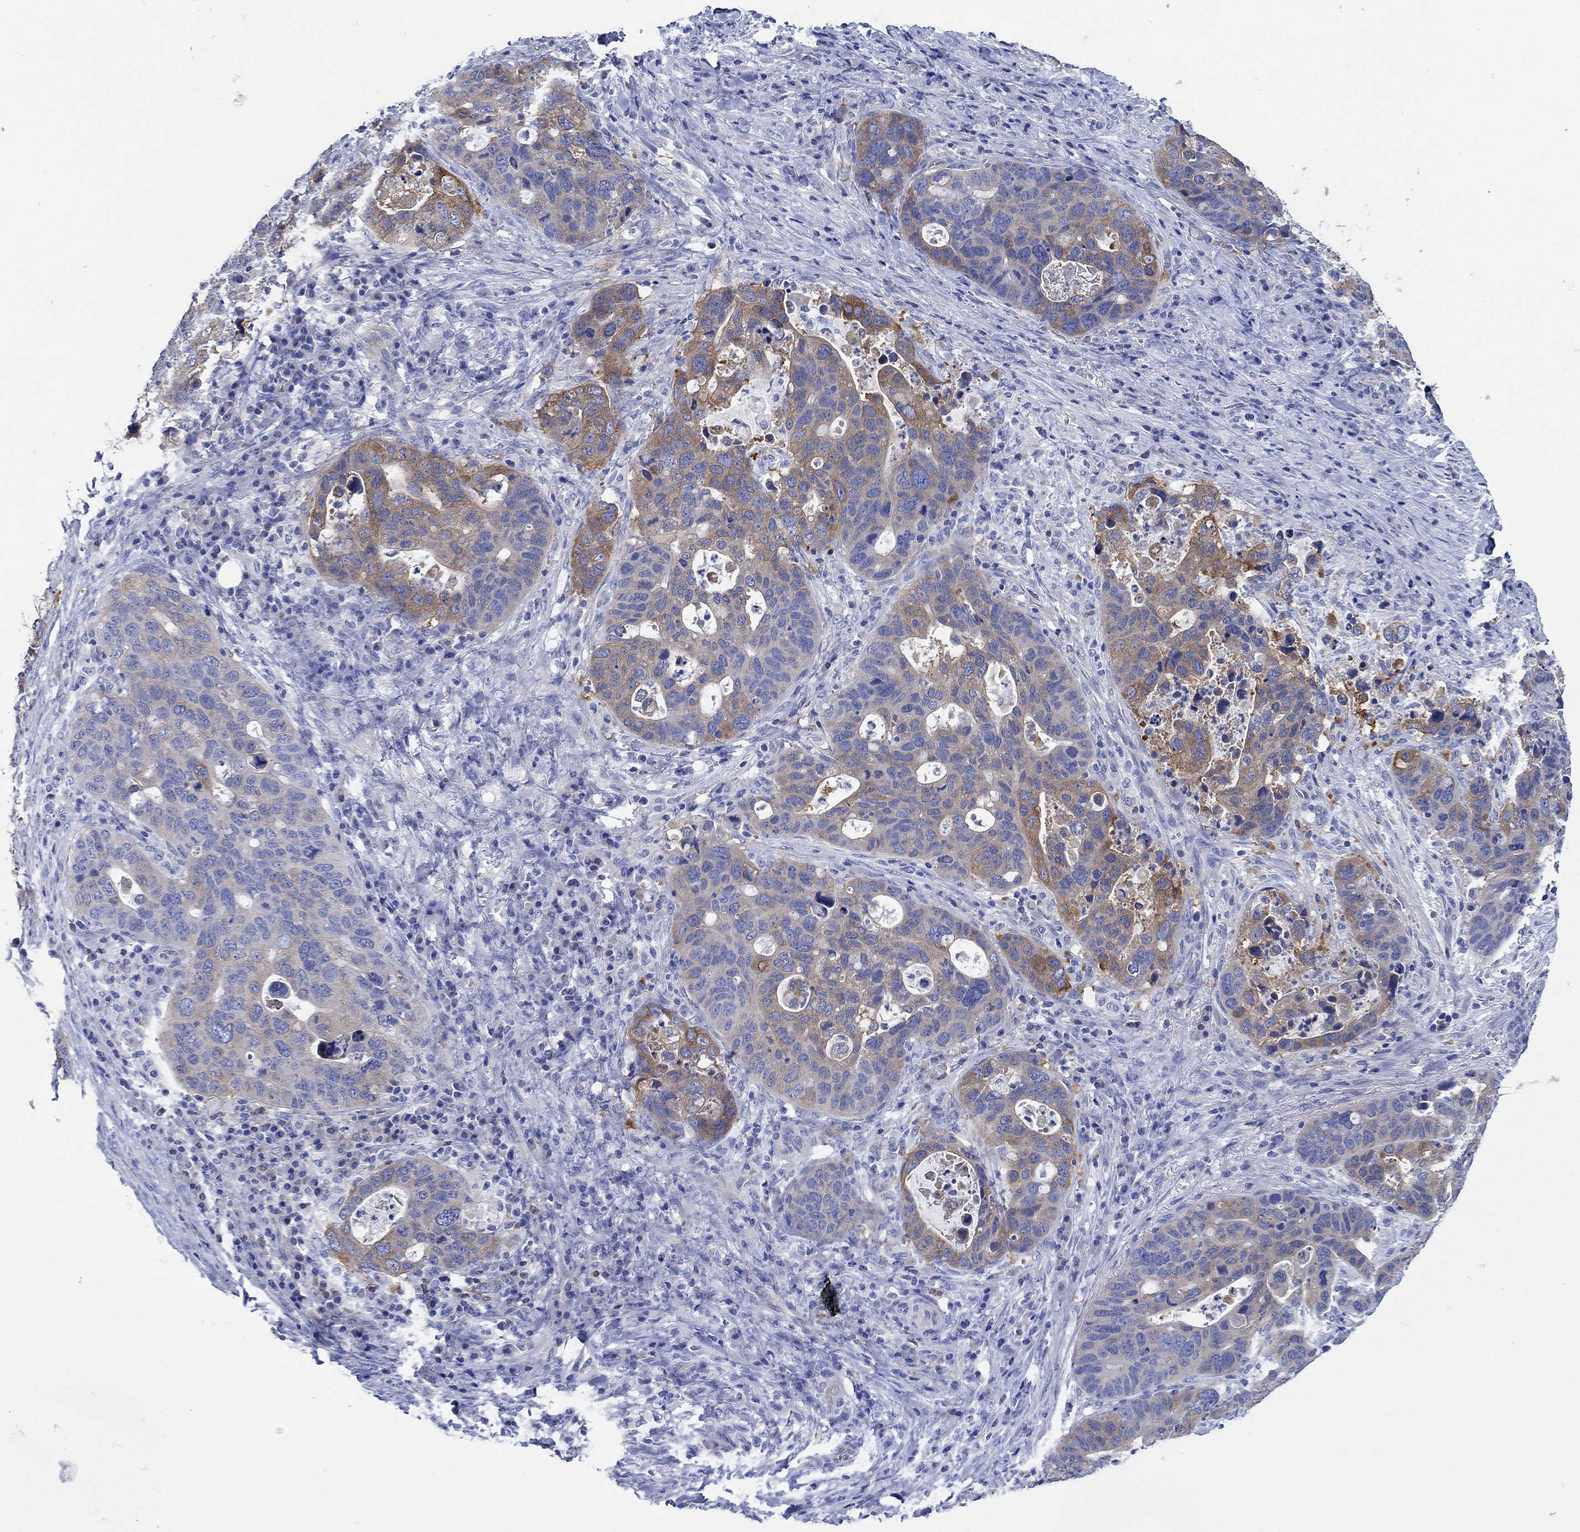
{"staining": {"intensity": "strong", "quantity": "<25%", "location": "cytoplasmic/membranous"}, "tissue": "stomach cancer", "cell_type": "Tumor cells", "image_type": "cancer", "snomed": [{"axis": "morphology", "description": "Adenocarcinoma, NOS"}, {"axis": "topography", "description": "Stomach"}], "caption": "Immunohistochemistry (IHC) histopathology image of neoplastic tissue: stomach cancer (adenocarcinoma) stained using IHC exhibits medium levels of strong protein expression localized specifically in the cytoplasmic/membranous of tumor cells, appearing as a cytoplasmic/membranous brown color.", "gene": "TRIM16", "patient": {"sex": "male", "age": 54}}